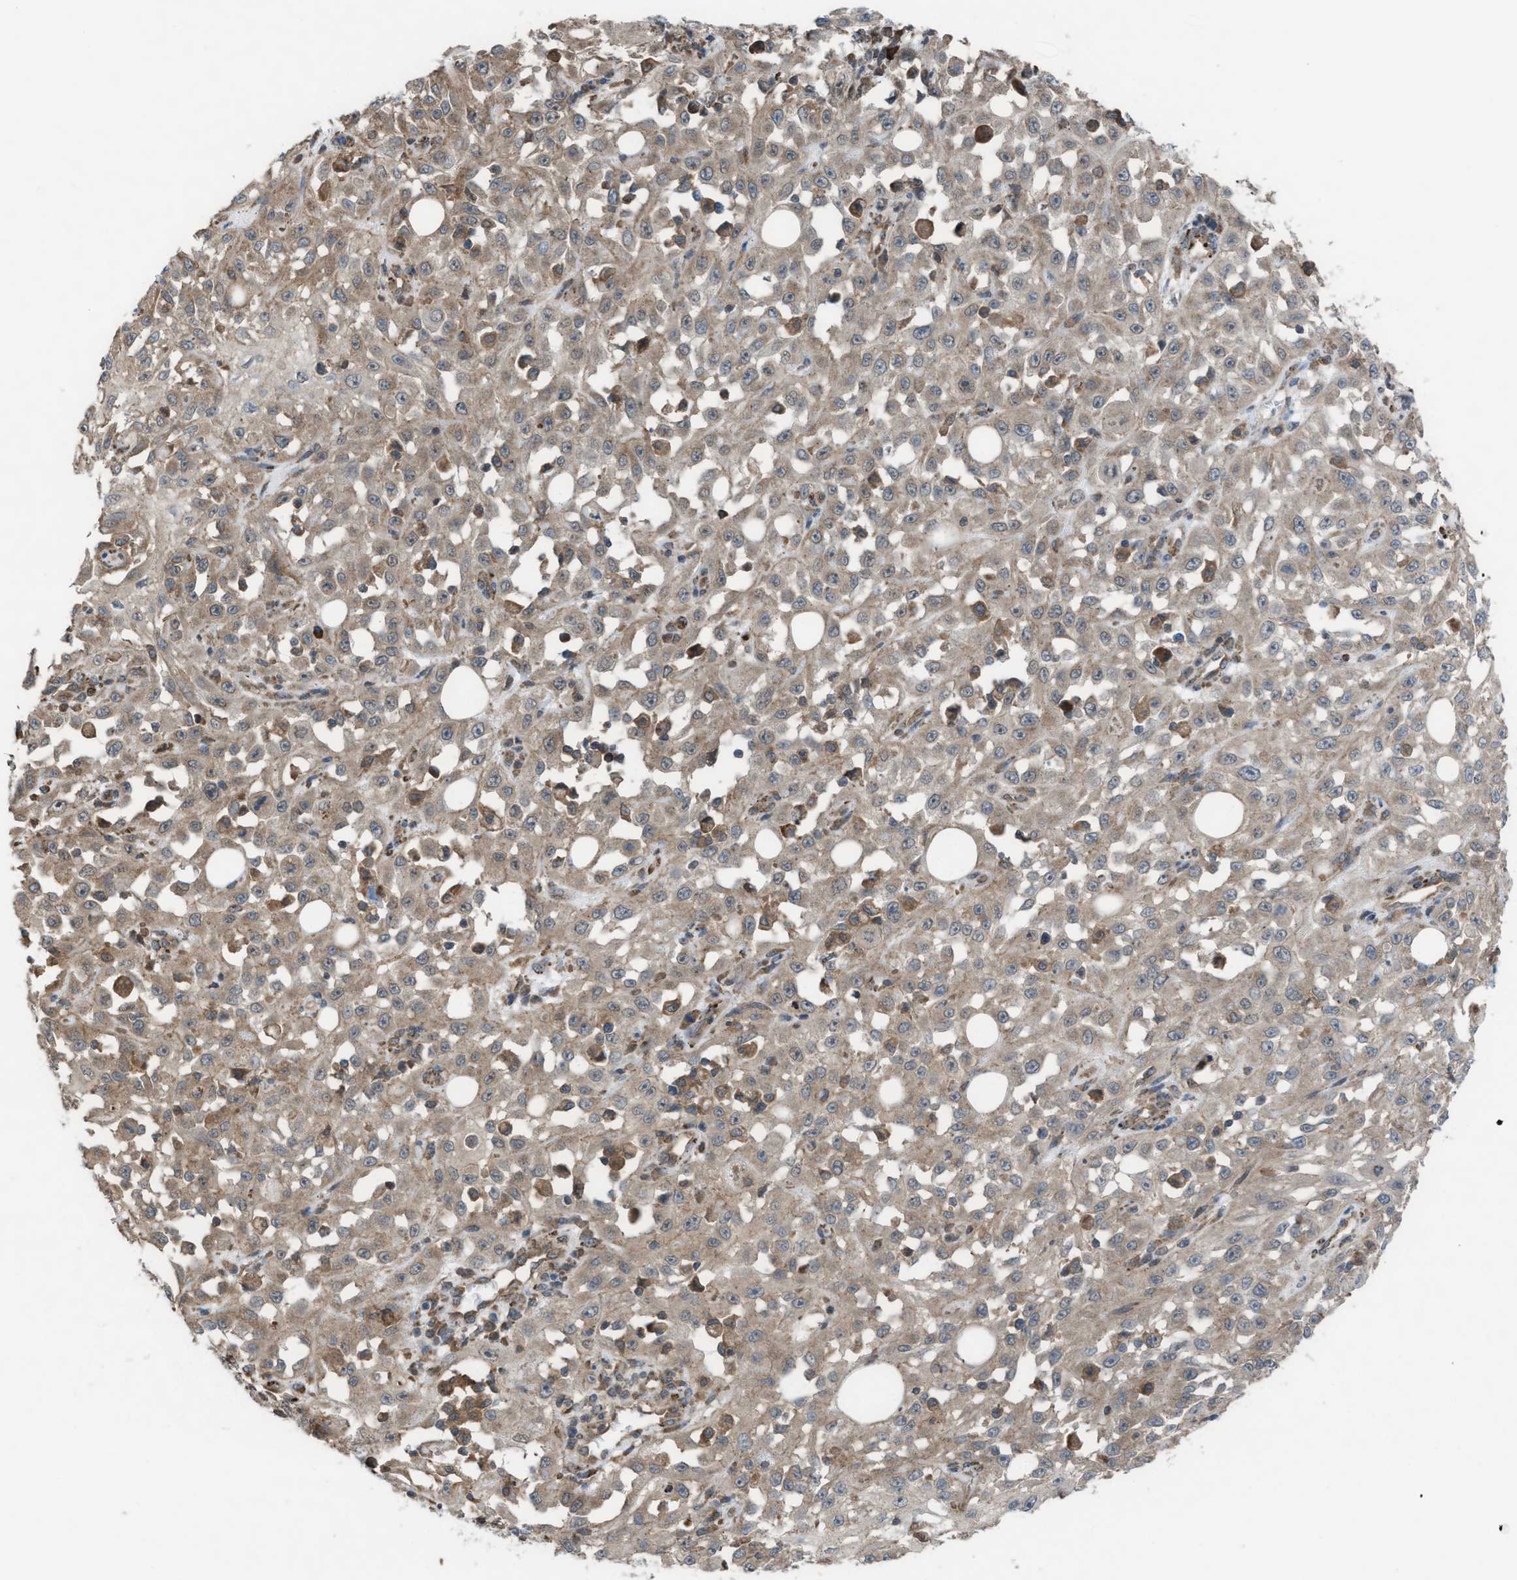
{"staining": {"intensity": "weak", "quantity": "25%-75%", "location": "cytoplasmic/membranous"}, "tissue": "skin cancer", "cell_type": "Tumor cells", "image_type": "cancer", "snomed": [{"axis": "morphology", "description": "Squamous cell carcinoma, NOS"}, {"axis": "morphology", "description": "Squamous cell carcinoma, metastatic, NOS"}, {"axis": "topography", "description": "Skin"}, {"axis": "topography", "description": "Lymph node"}], "caption": "A photomicrograph showing weak cytoplasmic/membranous expression in approximately 25%-75% of tumor cells in squamous cell carcinoma (skin), as visualized by brown immunohistochemical staining.", "gene": "PLAA", "patient": {"sex": "male", "age": 75}}